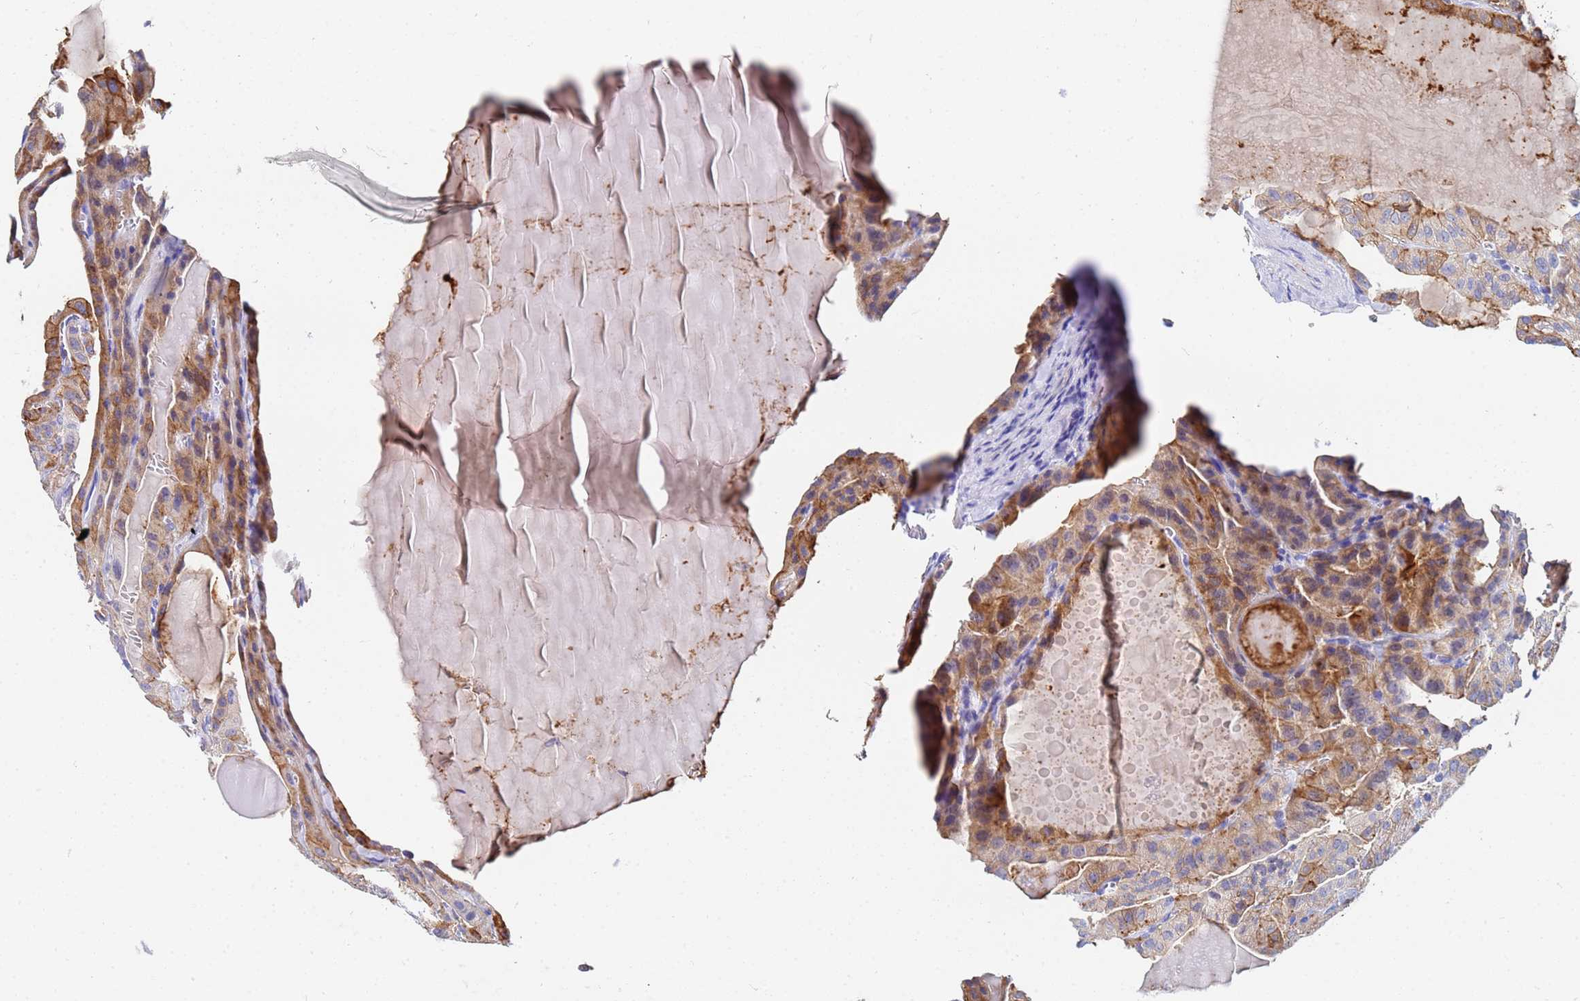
{"staining": {"intensity": "moderate", "quantity": ">75%", "location": "cytoplasmic/membranous"}, "tissue": "thyroid cancer", "cell_type": "Tumor cells", "image_type": "cancer", "snomed": [{"axis": "morphology", "description": "Papillary adenocarcinoma, NOS"}, {"axis": "topography", "description": "Thyroid gland"}], "caption": "Brown immunohistochemical staining in human thyroid papillary adenocarcinoma exhibits moderate cytoplasmic/membranous staining in about >75% of tumor cells. (Stains: DAB (3,3'-diaminobenzidine) in brown, nuclei in blue, Microscopy: brightfield microscopy at high magnification).", "gene": "BASP1", "patient": {"sex": "male", "age": 52}}